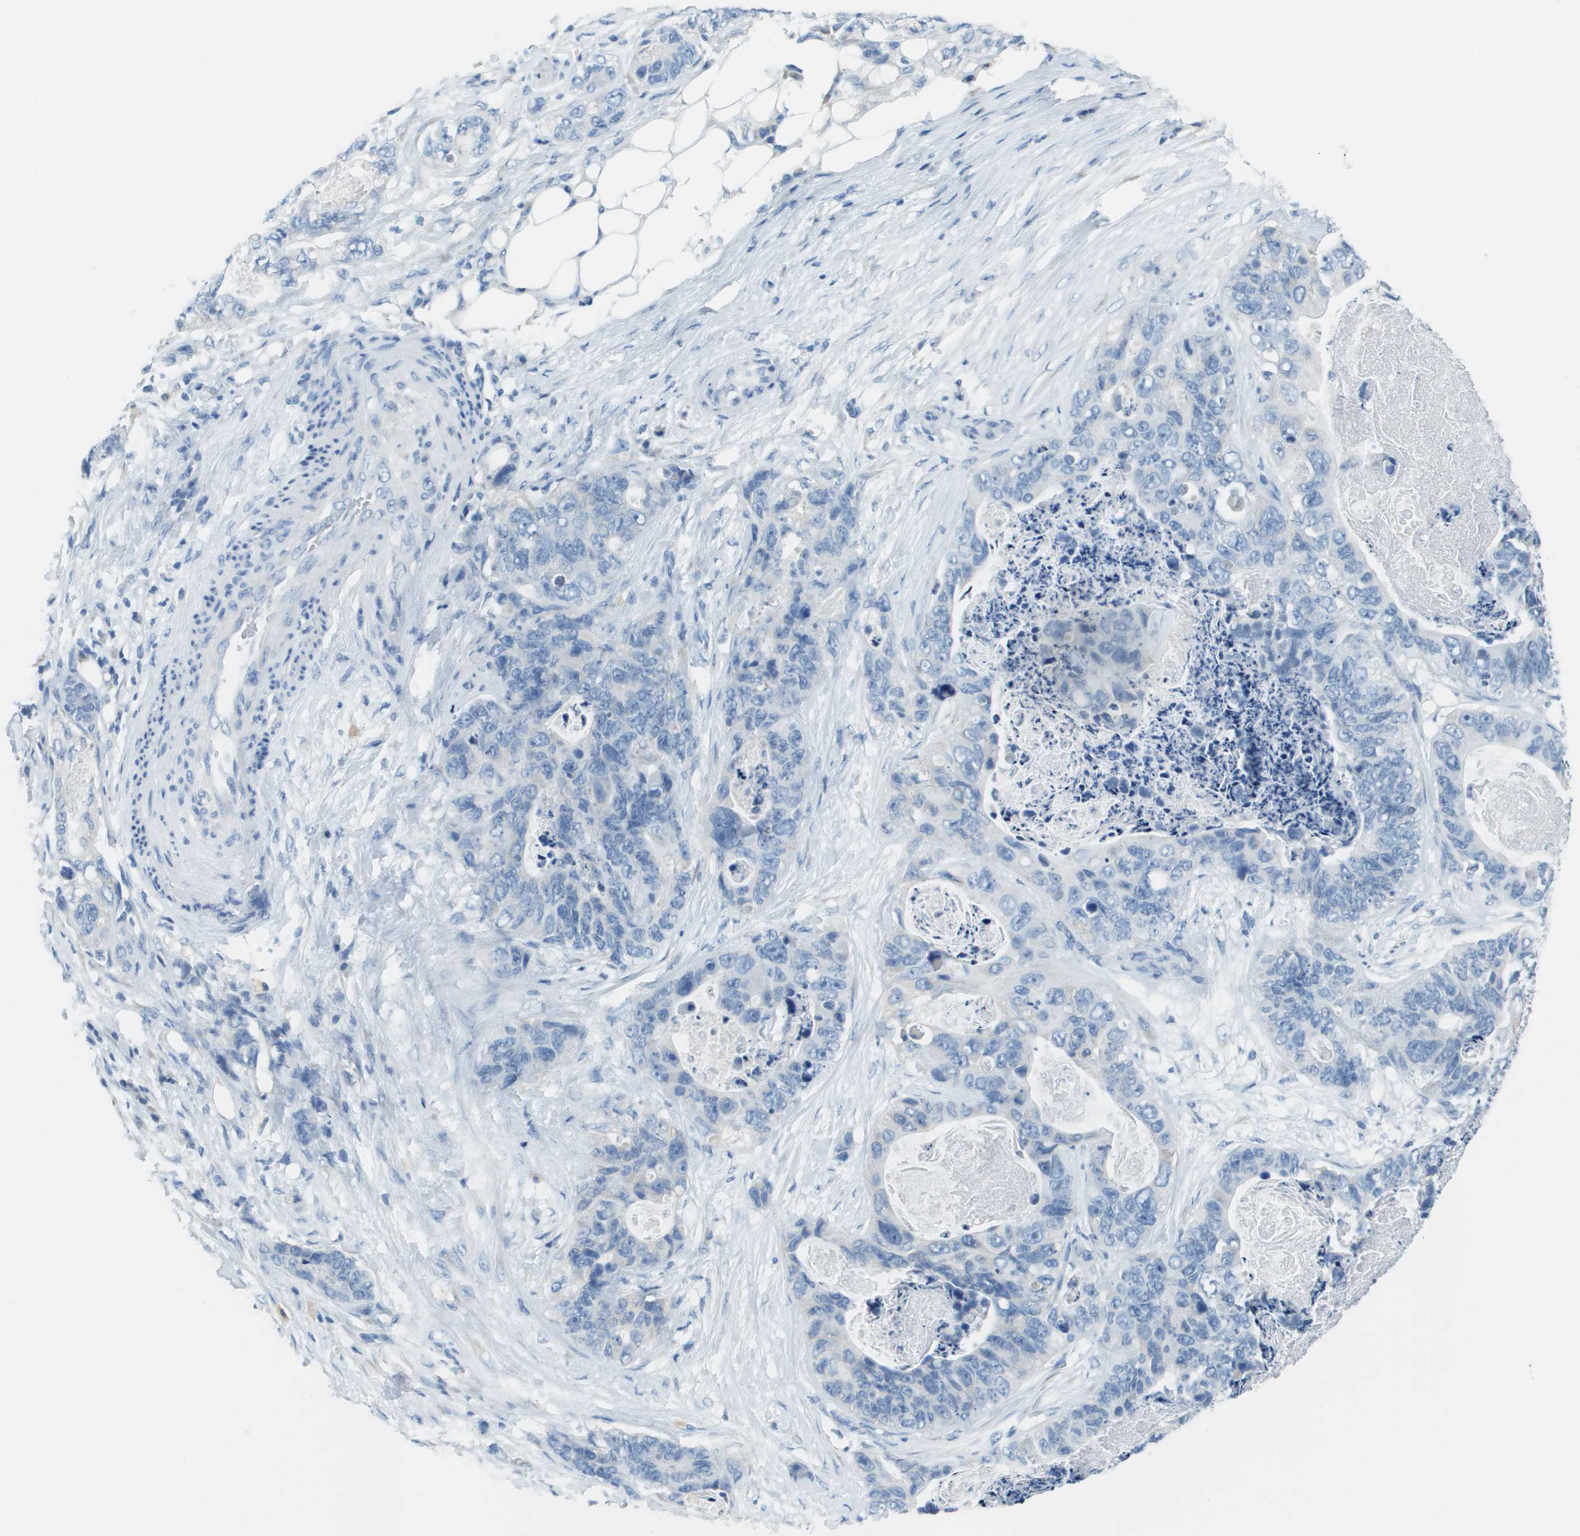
{"staining": {"intensity": "negative", "quantity": "none", "location": "none"}, "tissue": "stomach cancer", "cell_type": "Tumor cells", "image_type": "cancer", "snomed": [{"axis": "morphology", "description": "Adenocarcinoma, NOS"}, {"axis": "topography", "description": "Stomach"}], "caption": "DAB immunohistochemical staining of adenocarcinoma (stomach) exhibits no significant expression in tumor cells.", "gene": "PTGDR2", "patient": {"sex": "female", "age": 89}}